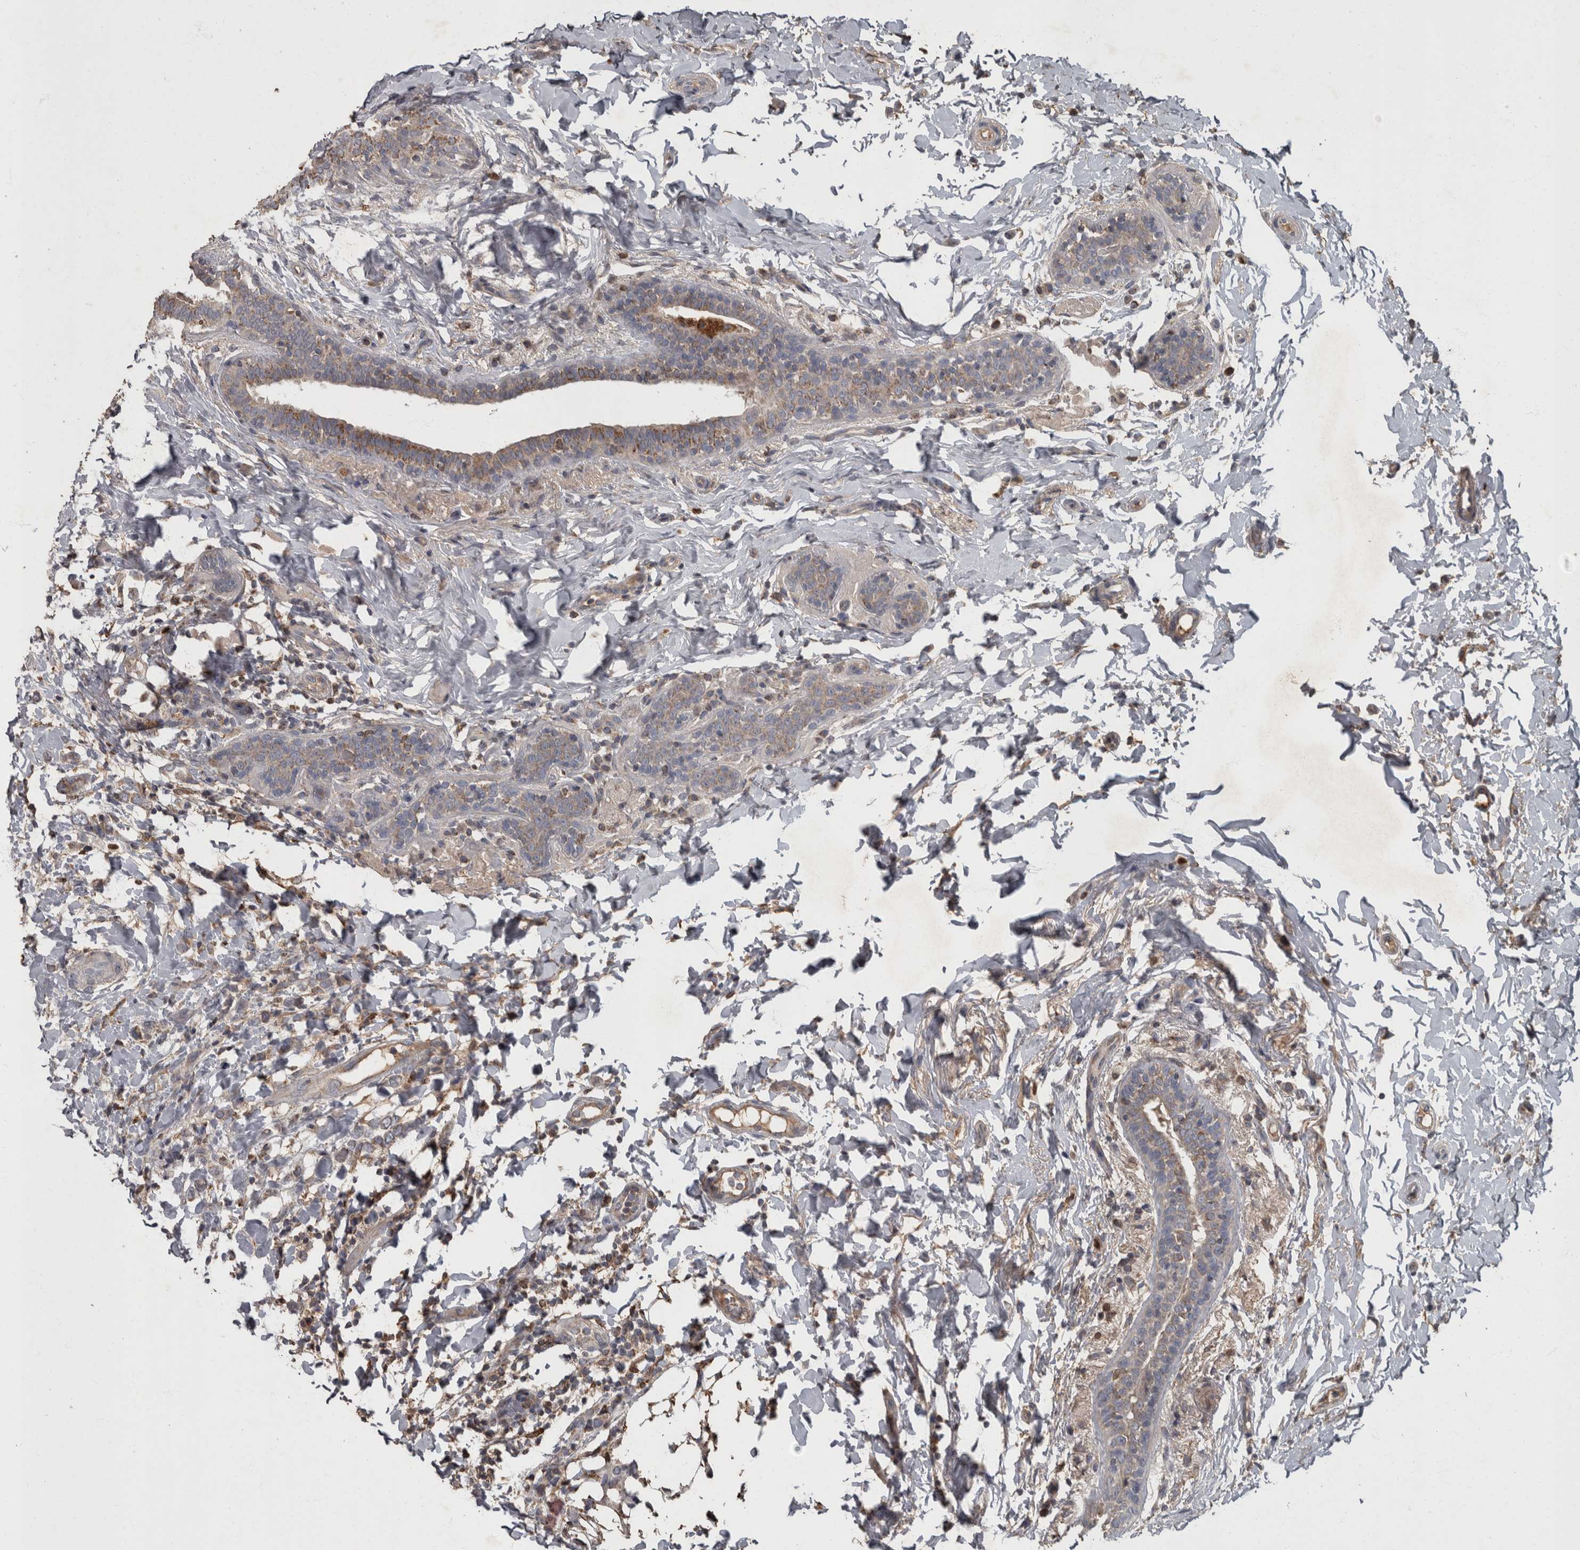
{"staining": {"intensity": "weak", "quantity": "25%-75%", "location": "cytoplasmic/membranous"}, "tissue": "breast cancer", "cell_type": "Tumor cells", "image_type": "cancer", "snomed": [{"axis": "morphology", "description": "Normal tissue, NOS"}, {"axis": "morphology", "description": "Lobular carcinoma"}, {"axis": "topography", "description": "Breast"}], "caption": "Immunohistochemical staining of breast lobular carcinoma exhibits low levels of weak cytoplasmic/membranous positivity in approximately 25%-75% of tumor cells.", "gene": "PPP1R3C", "patient": {"sex": "female", "age": 47}}